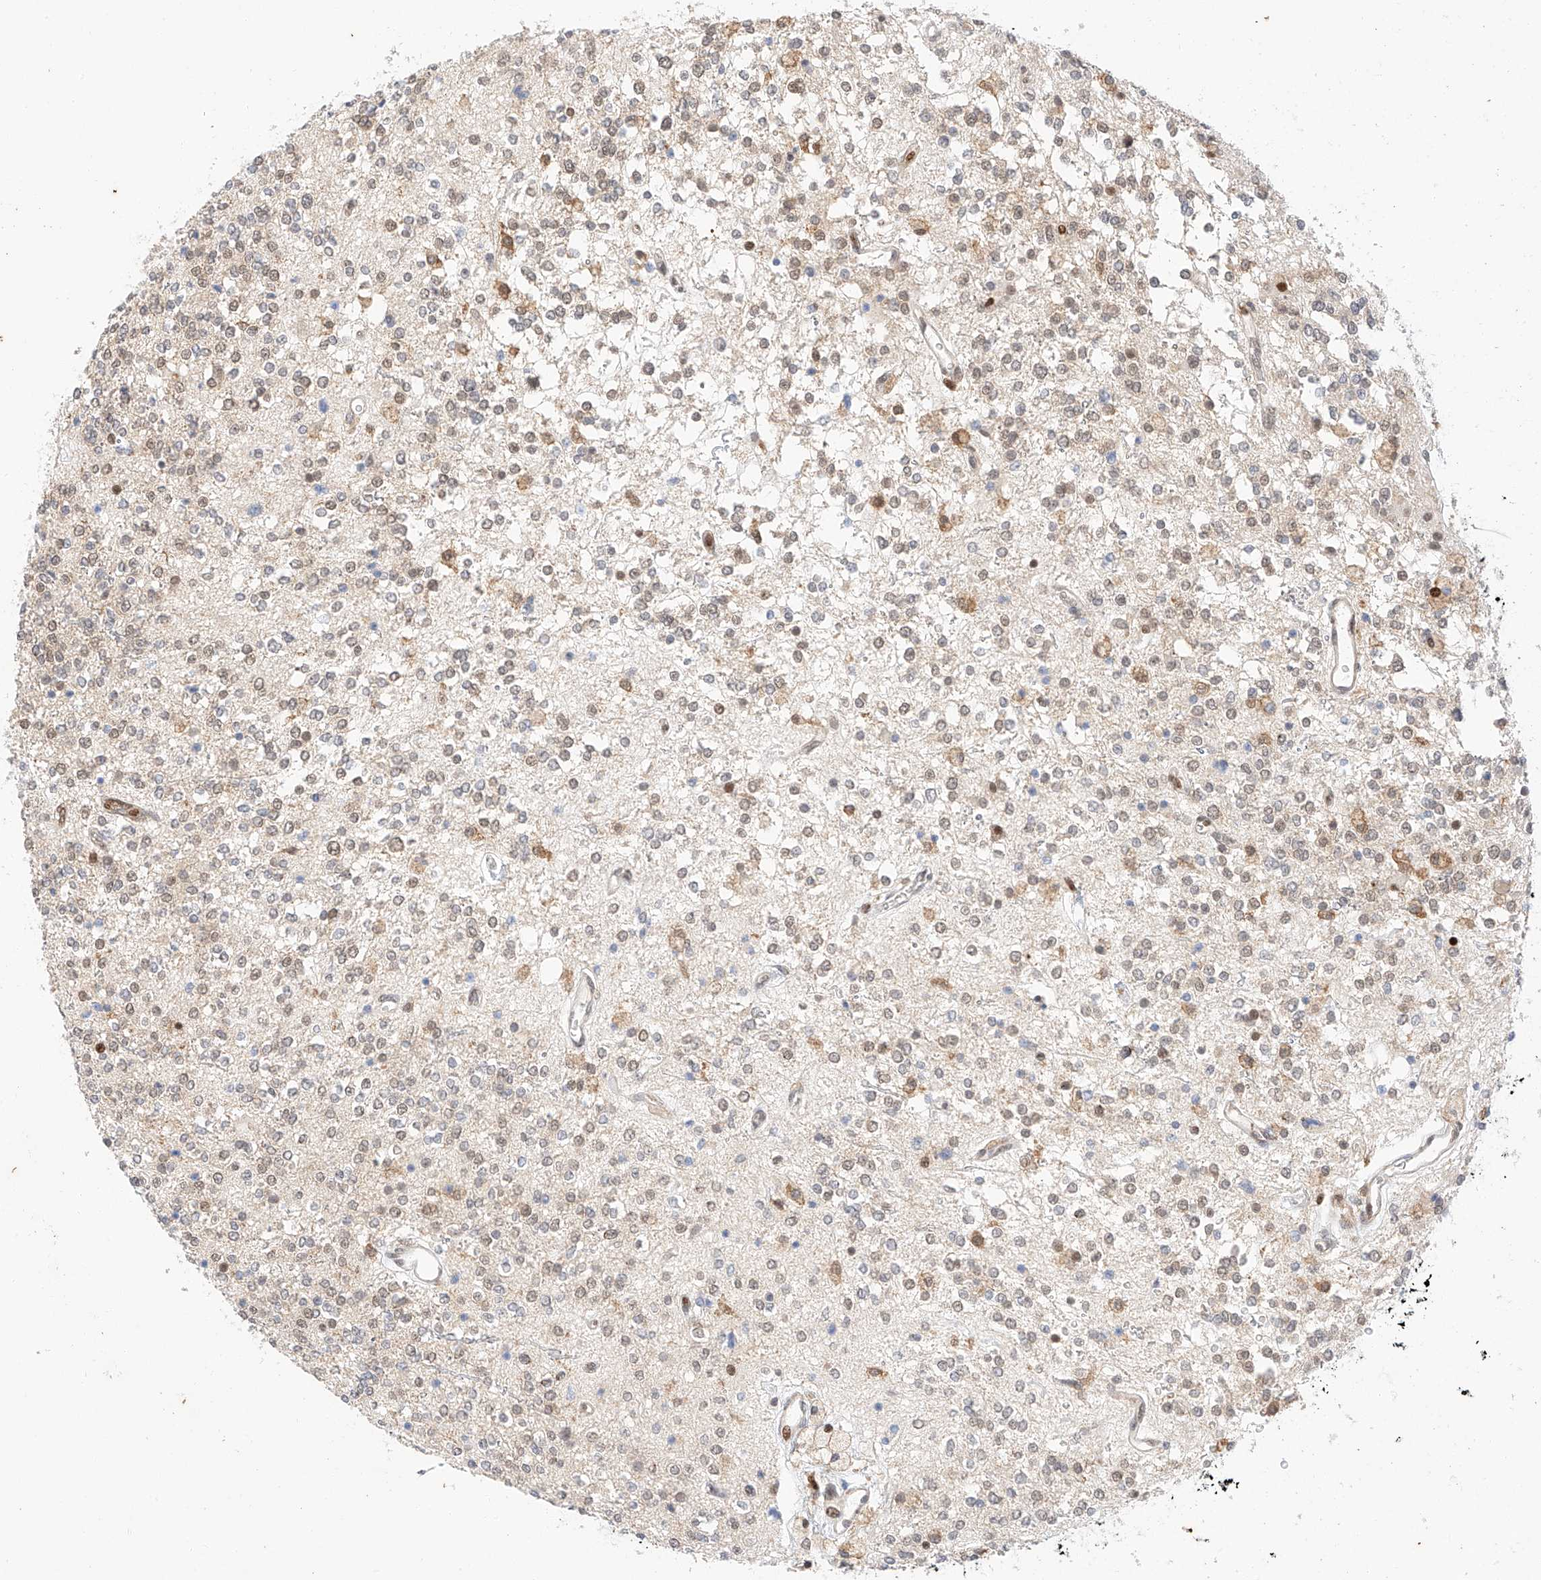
{"staining": {"intensity": "moderate", "quantity": "<25%", "location": "nuclear"}, "tissue": "glioma", "cell_type": "Tumor cells", "image_type": "cancer", "snomed": [{"axis": "morphology", "description": "Glioma, malignant, High grade"}, {"axis": "topography", "description": "Brain"}], "caption": "There is low levels of moderate nuclear expression in tumor cells of high-grade glioma (malignant), as demonstrated by immunohistochemical staining (brown color).", "gene": "HDAC9", "patient": {"sex": "male", "age": 34}}